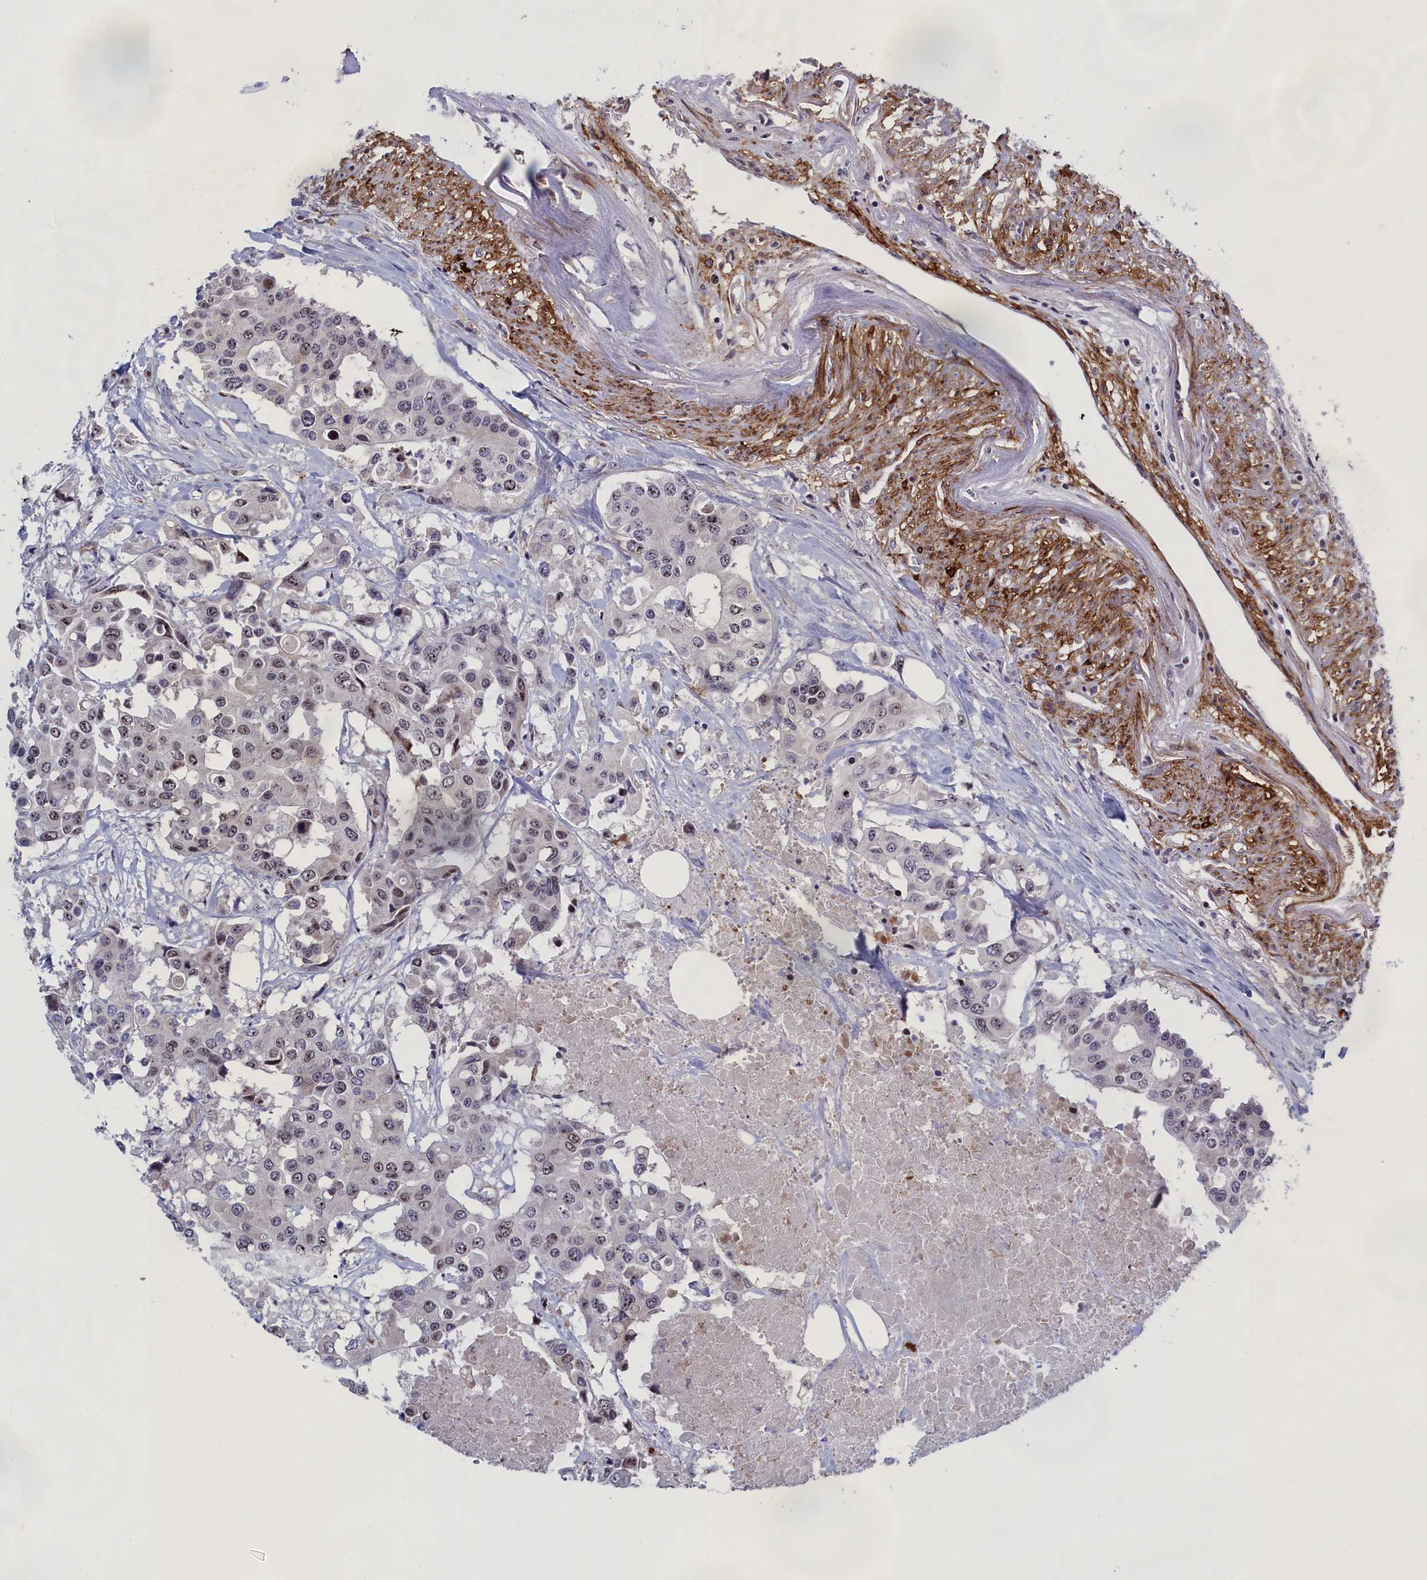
{"staining": {"intensity": "weak", "quantity": "25%-75%", "location": "nuclear"}, "tissue": "colorectal cancer", "cell_type": "Tumor cells", "image_type": "cancer", "snomed": [{"axis": "morphology", "description": "Adenocarcinoma, NOS"}, {"axis": "topography", "description": "Colon"}], "caption": "Immunohistochemical staining of human colorectal cancer demonstrates low levels of weak nuclear protein staining in about 25%-75% of tumor cells. (IHC, brightfield microscopy, high magnification).", "gene": "PPAN", "patient": {"sex": "male", "age": 77}}